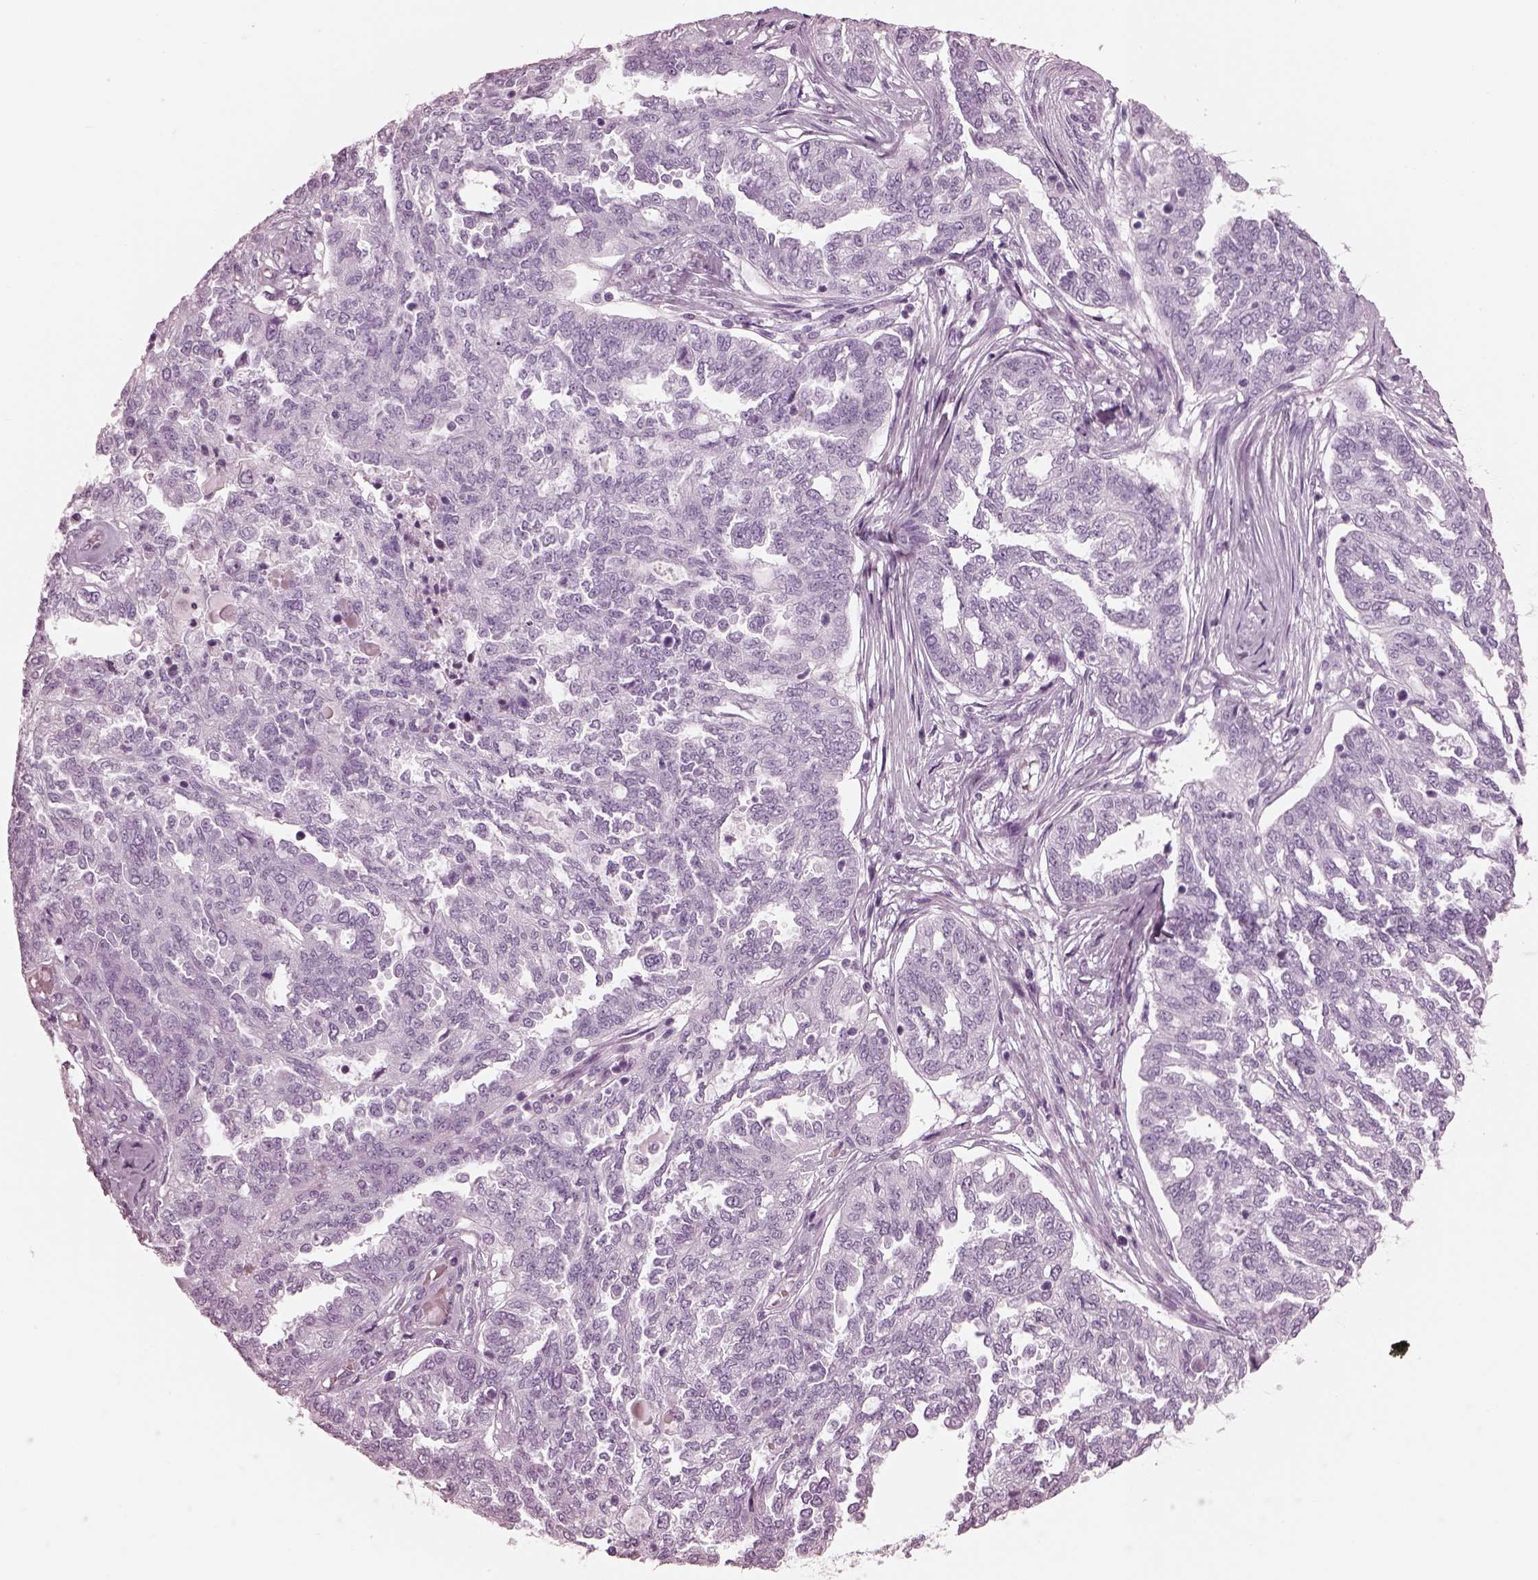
{"staining": {"intensity": "negative", "quantity": "none", "location": "none"}, "tissue": "ovarian cancer", "cell_type": "Tumor cells", "image_type": "cancer", "snomed": [{"axis": "morphology", "description": "Cystadenocarcinoma, serous, NOS"}, {"axis": "topography", "description": "Ovary"}], "caption": "Photomicrograph shows no significant protein expression in tumor cells of ovarian cancer.", "gene": "TCHHL1", "patient": {"sex": "female", "age": 67}}